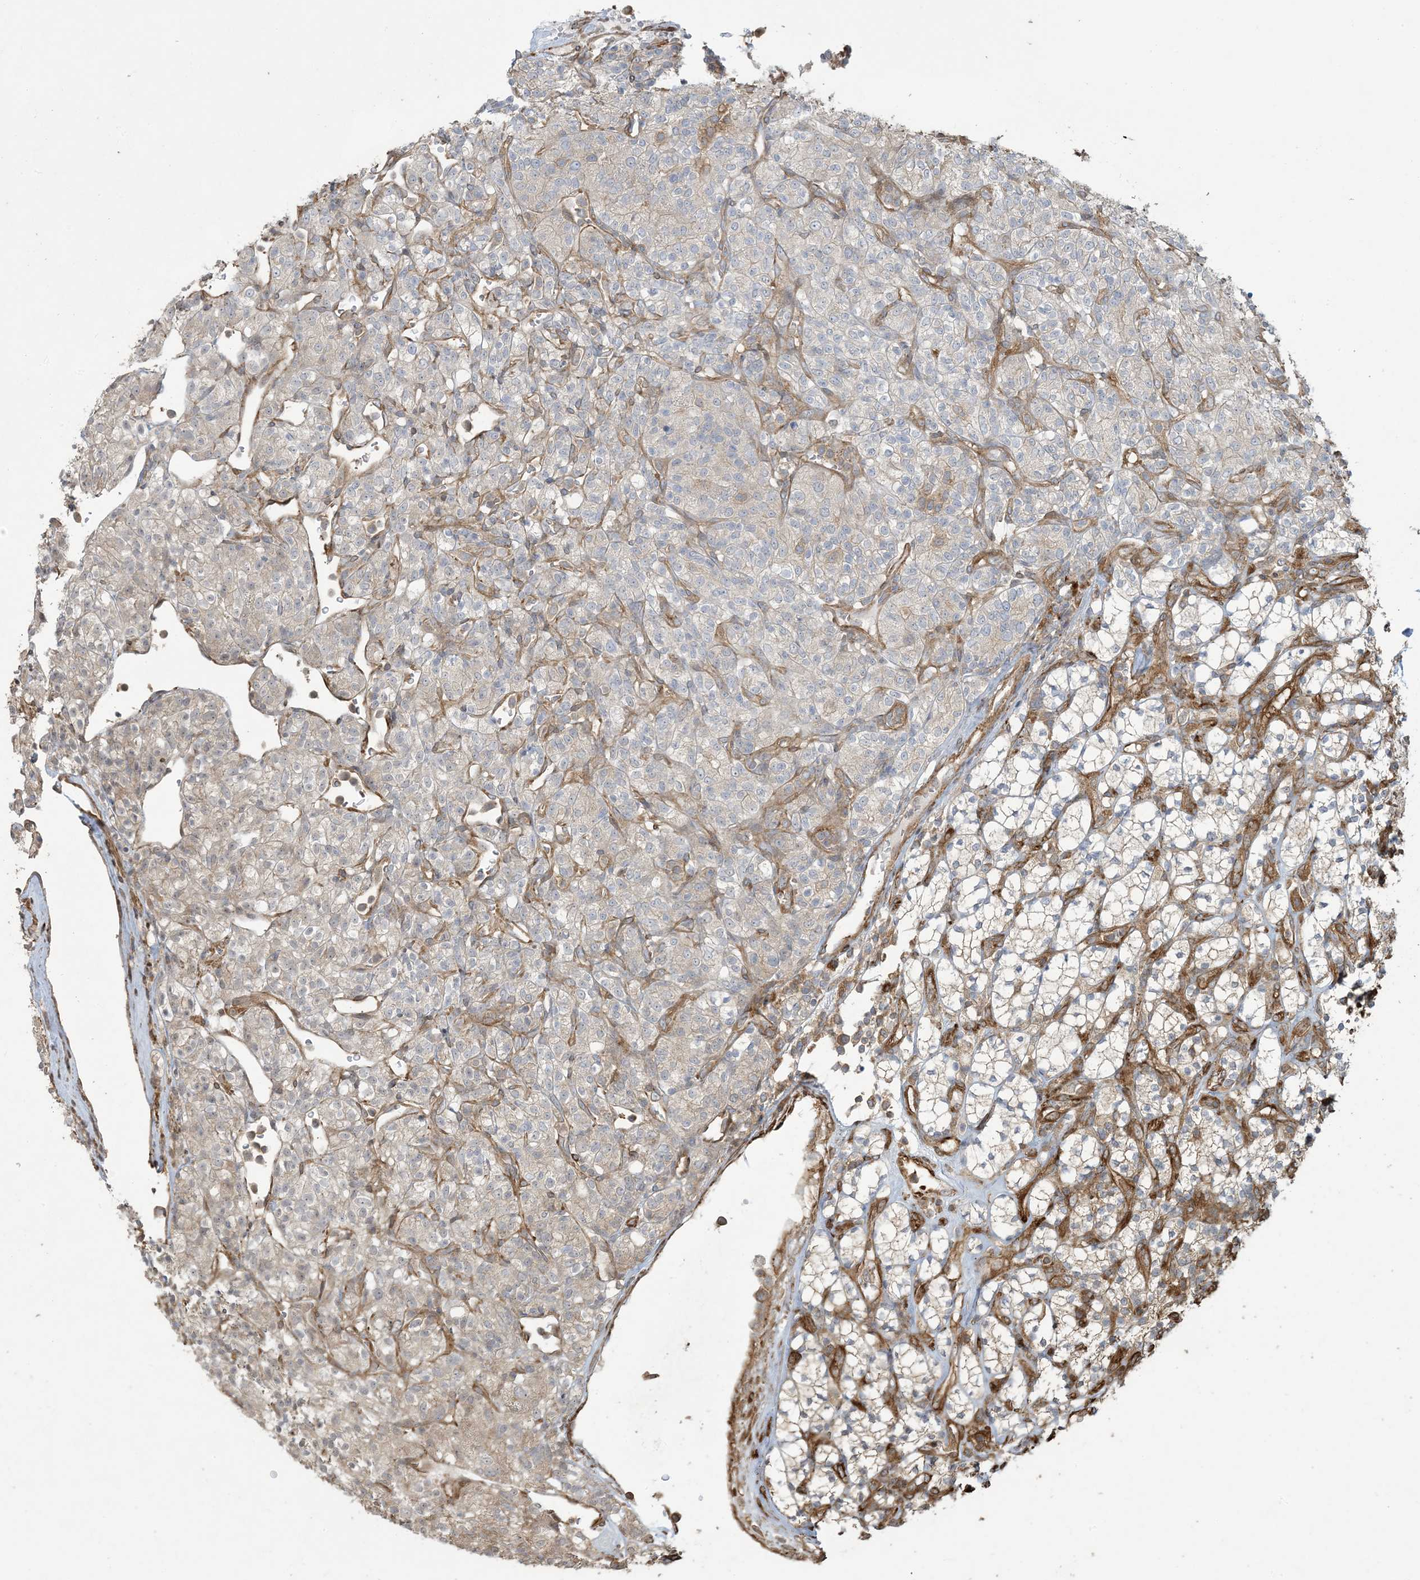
{"staining": {"intensity": "negative", "quantity": "none", "location": "none"}, "tissue": "renal cancer", "cell_type": "Tumor cells", "image_type": "cancer", "snomed": [{"axis": "morphology", "description": "Adenocarcinoma, NOS"}, {"axis": "topography", "description": "Kidney"}], "caption": "Renal cancer stained for a protein using immunohistochemistry (IHC) displays no staining tumor cells.", "gene": "KLHL18", "patient": {"sex": "male", "age": 77}}